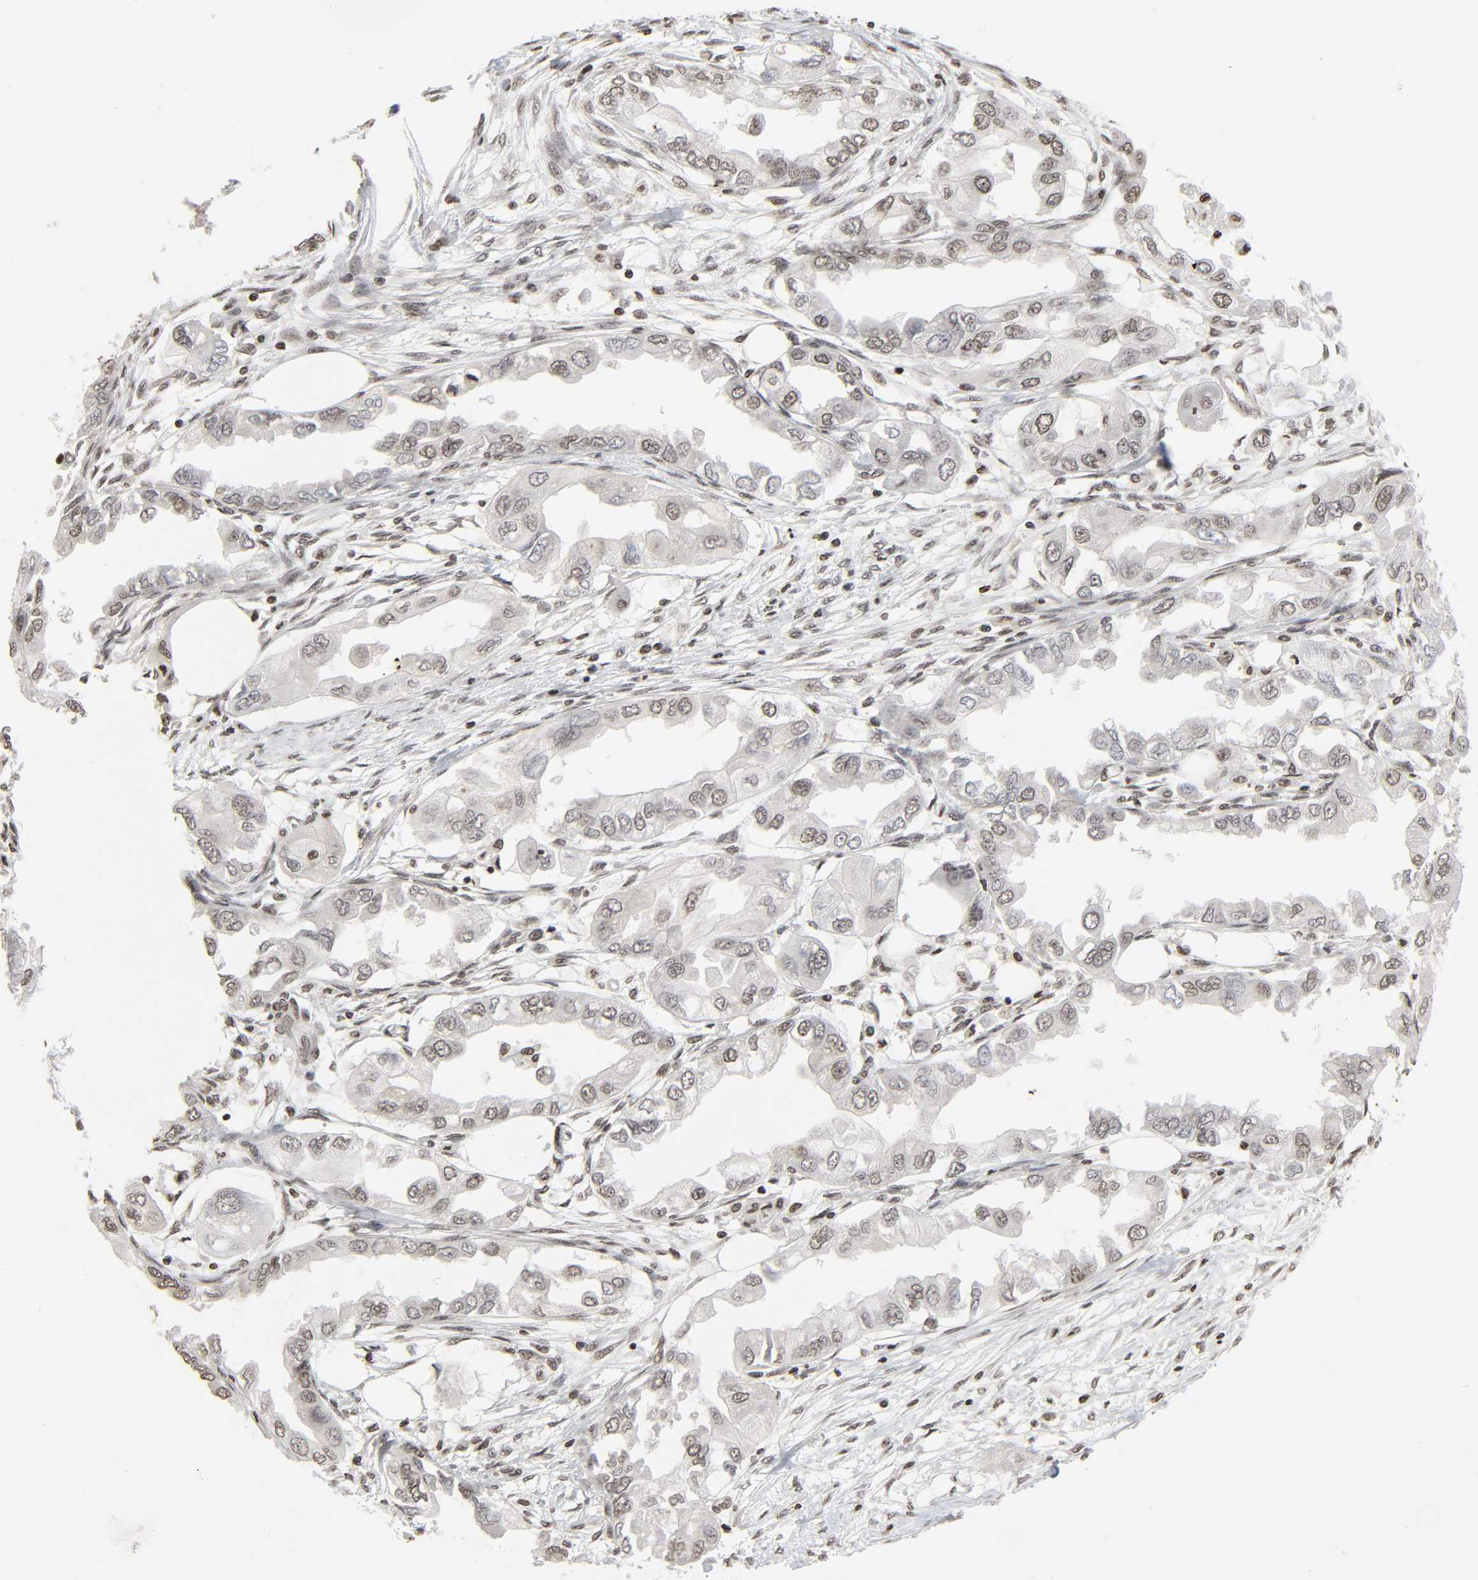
{"staining": {"intensity": "weak", "quantity": ">75%", "location": "nuclear"}, "tissue": "endometrial cancer", "cell_type": "Tumor cells", "image_type": "cancer", "snomed": [{"axis": "morphology", "description": "Adenocarcinoma, NOS"}, {"axis": "topography", "description": "Endometrium"}], "caption": "Adenocarcinoma (endometrial) tissue reveals weak nuclear staining in approximately >75% of tumor cells (DAB (3,3'-diaminobenzidine) = brown stain, brightfield microscopy at high magnification).", "gene": "ELAVL1", "patient": {"sex": "female", "age": 67}}